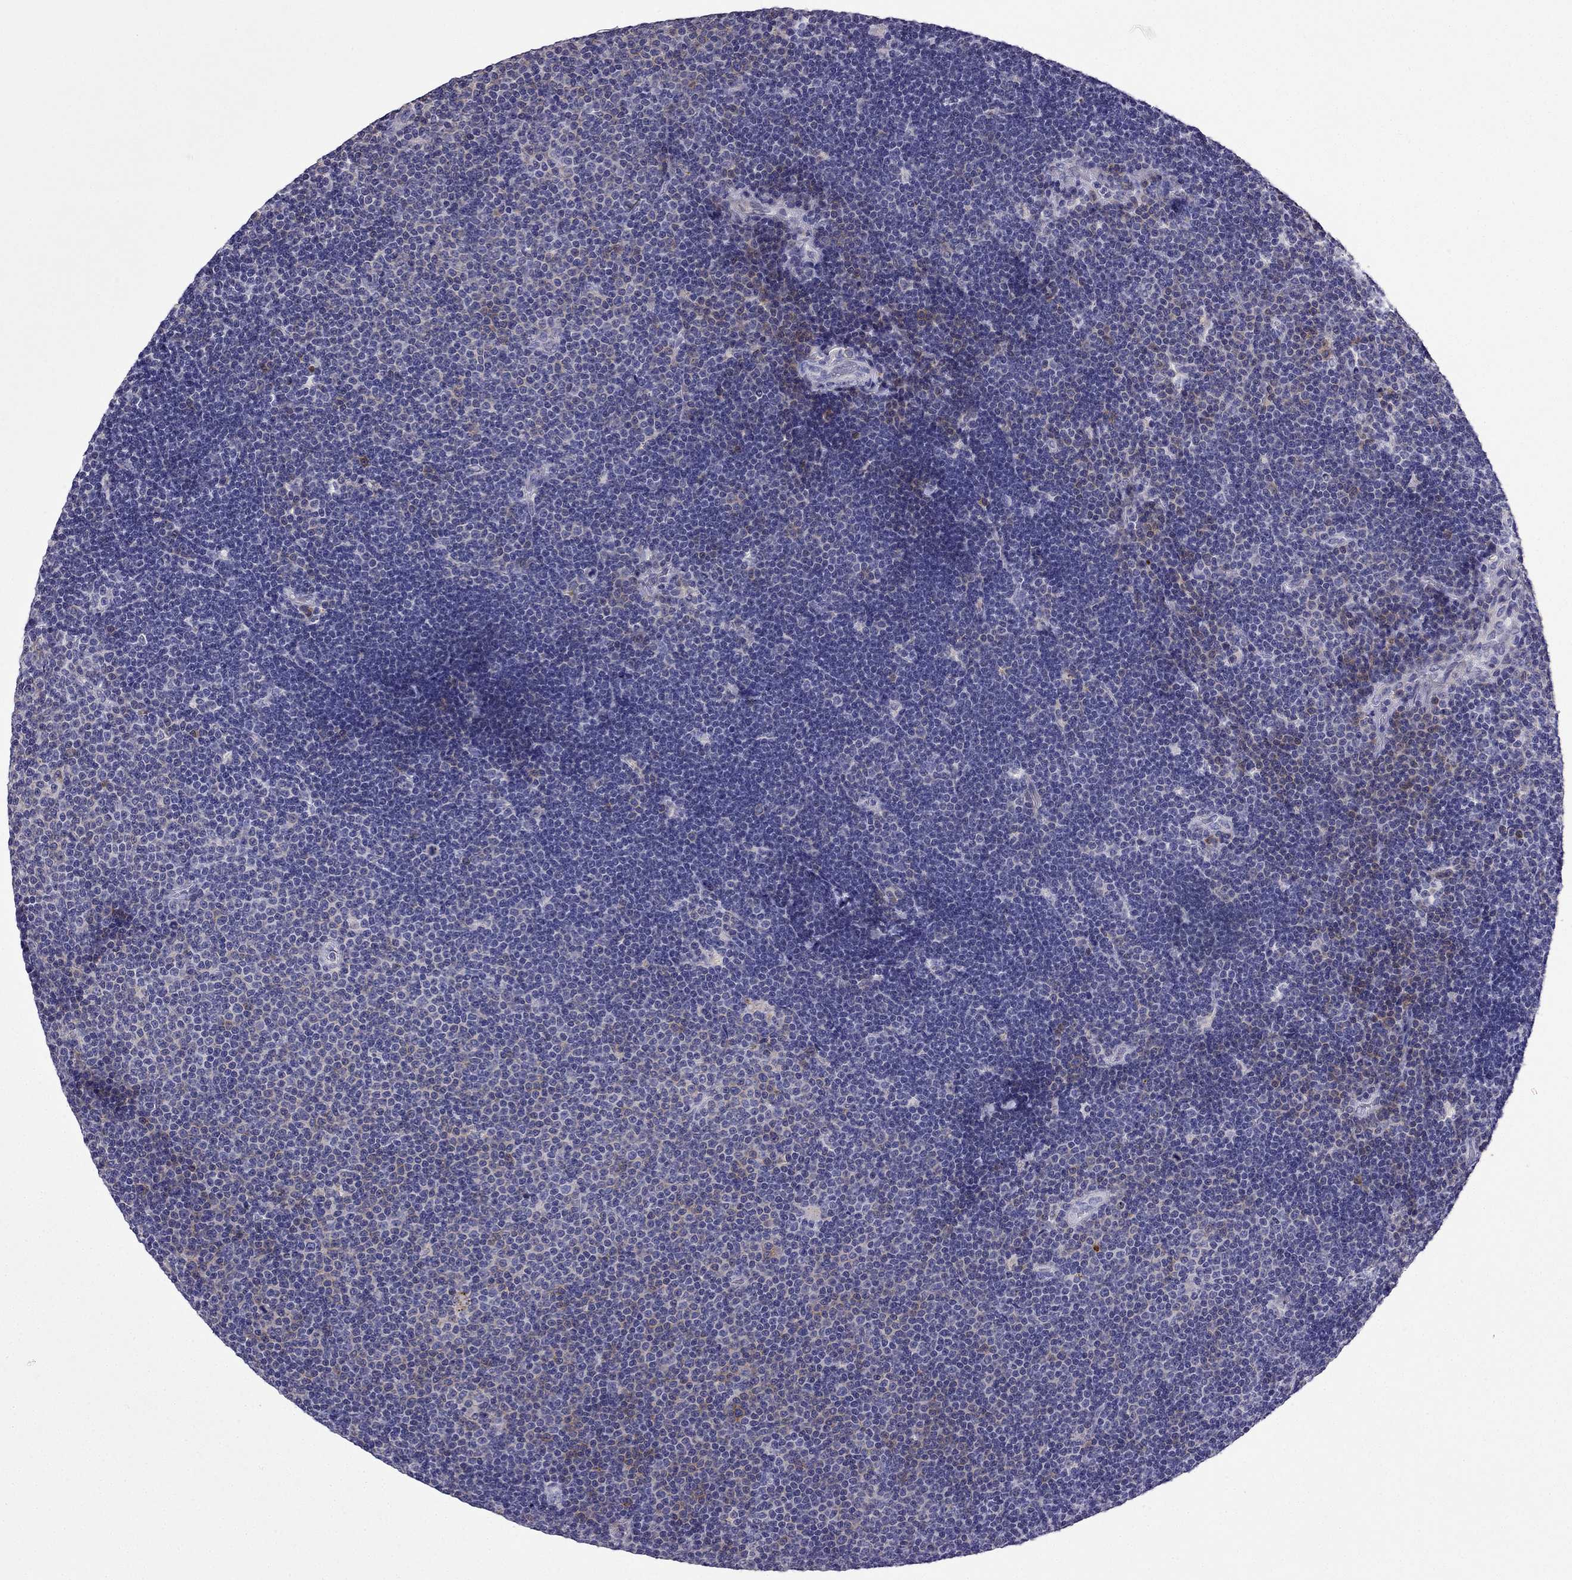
{"staining": {"intensity": "negative", "quantity": "none", "location": "none"}, "tissue": "lymphoma", "cell_type": "Tumor cells", "image_type": "cancer", "snomed": [{"axis": "morphology", "description": "Malignant lymphoma, non-Hodgkin's type, Low grade"}, {"axis": "topography", "description": "Brain"}], "caption": "Tumor cells are negative for brown protein staining in lymphoma. (Stains: DAB immunohistochemistry with hematoxylin counter stain, Microscopy: brightfield microscopy at high magnification).", "gene": "TSSK4", "patient": {"sex": "female", "age": 66}}